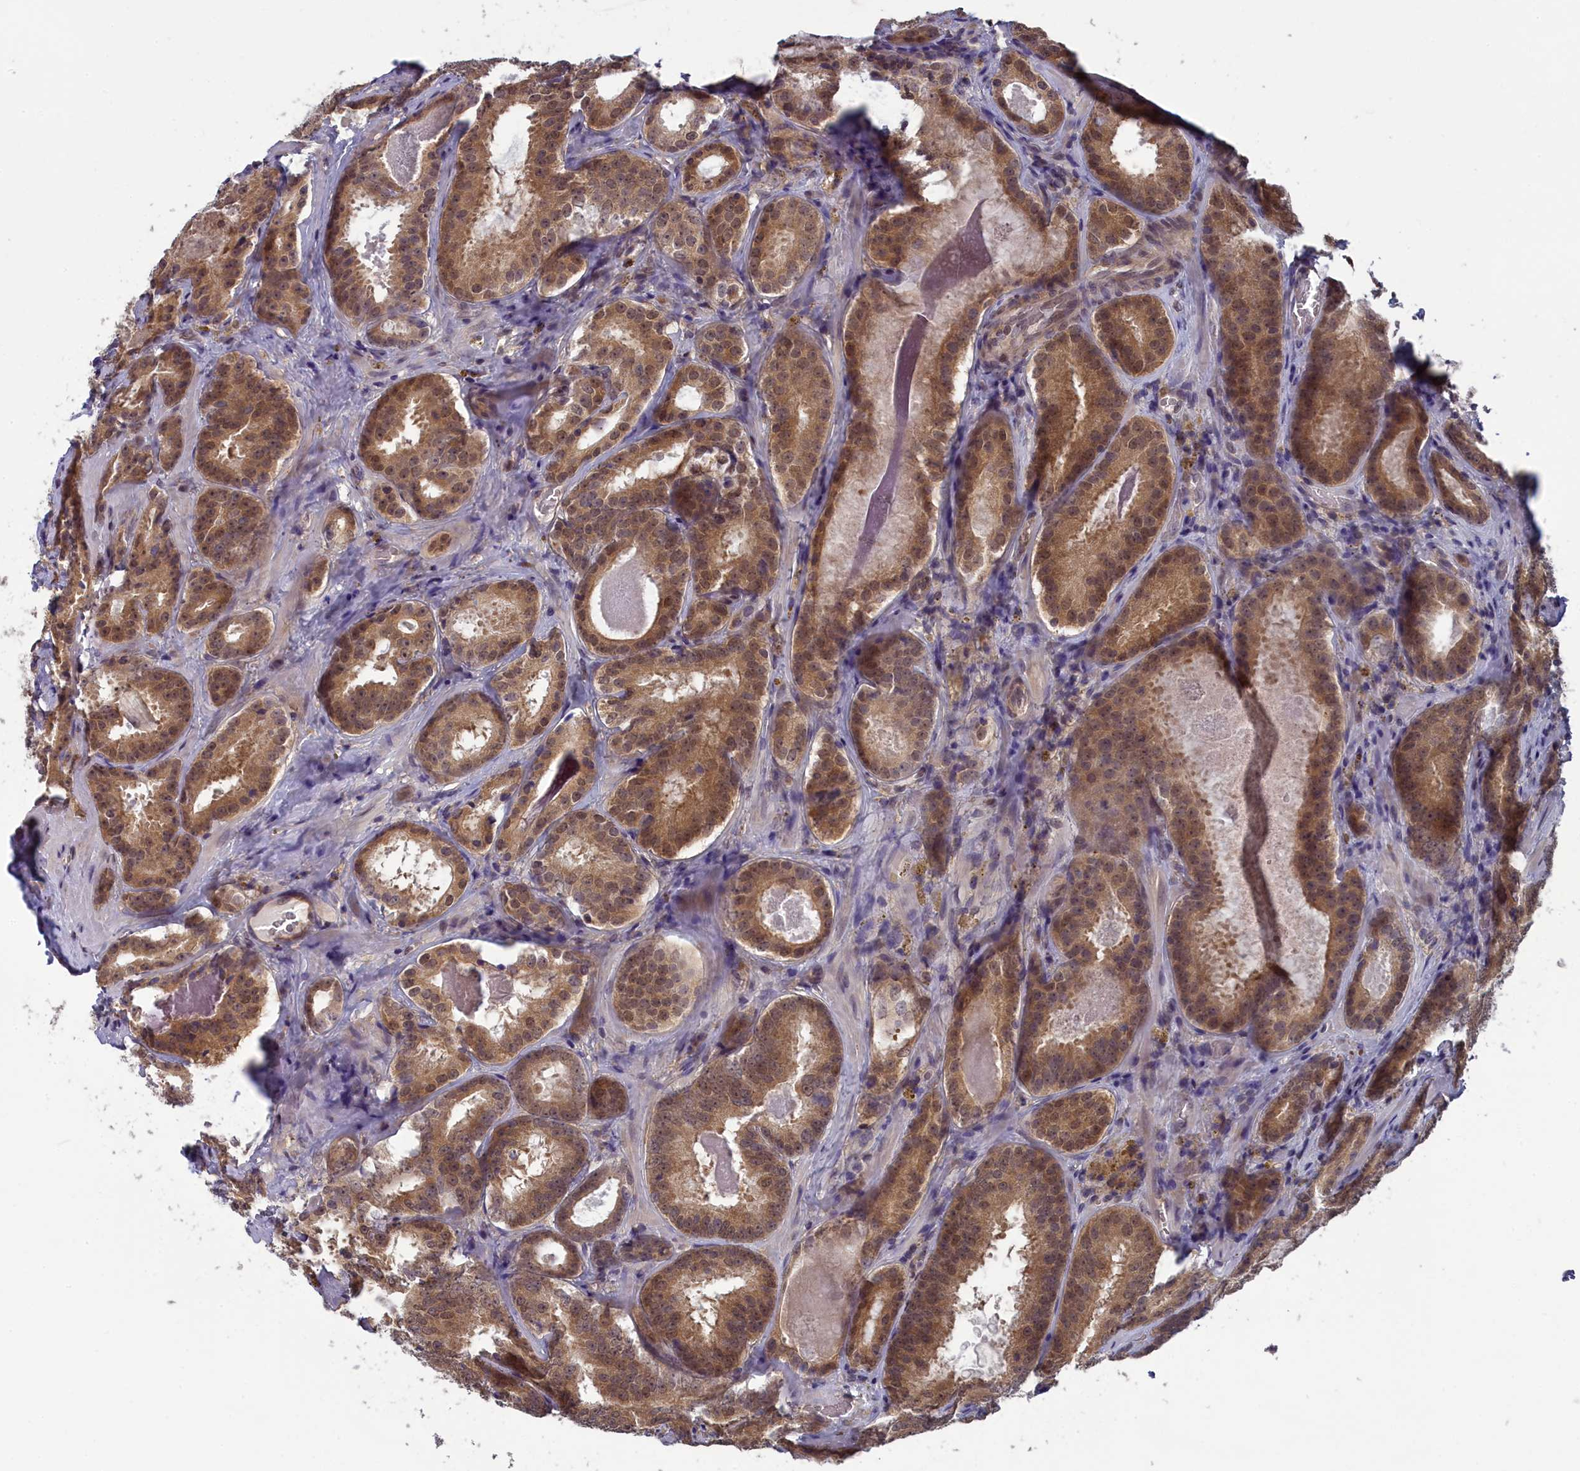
{"staining": {"intensity": "moderate", "quantity": ">75%", "location": "cytoplasmic/membranous"}, "tissue": "prostate cancer", "cell_type": "Tumor cells", "image_type": "cancer", "snomed": [{"axis": "morphology", "description": "Adenocarcinoma, High grade"}, {"axis": "topography", "description": "Prostate"}], "caption": "This is a micrograph of IHC staining of adenocarcinoma (high-grade) (prostate), which shows moderate positivity in the cytoplasmic/membranous of tumor cells.", "gene": "MRI1", "patient": {"sex": "male", "age": 57}}